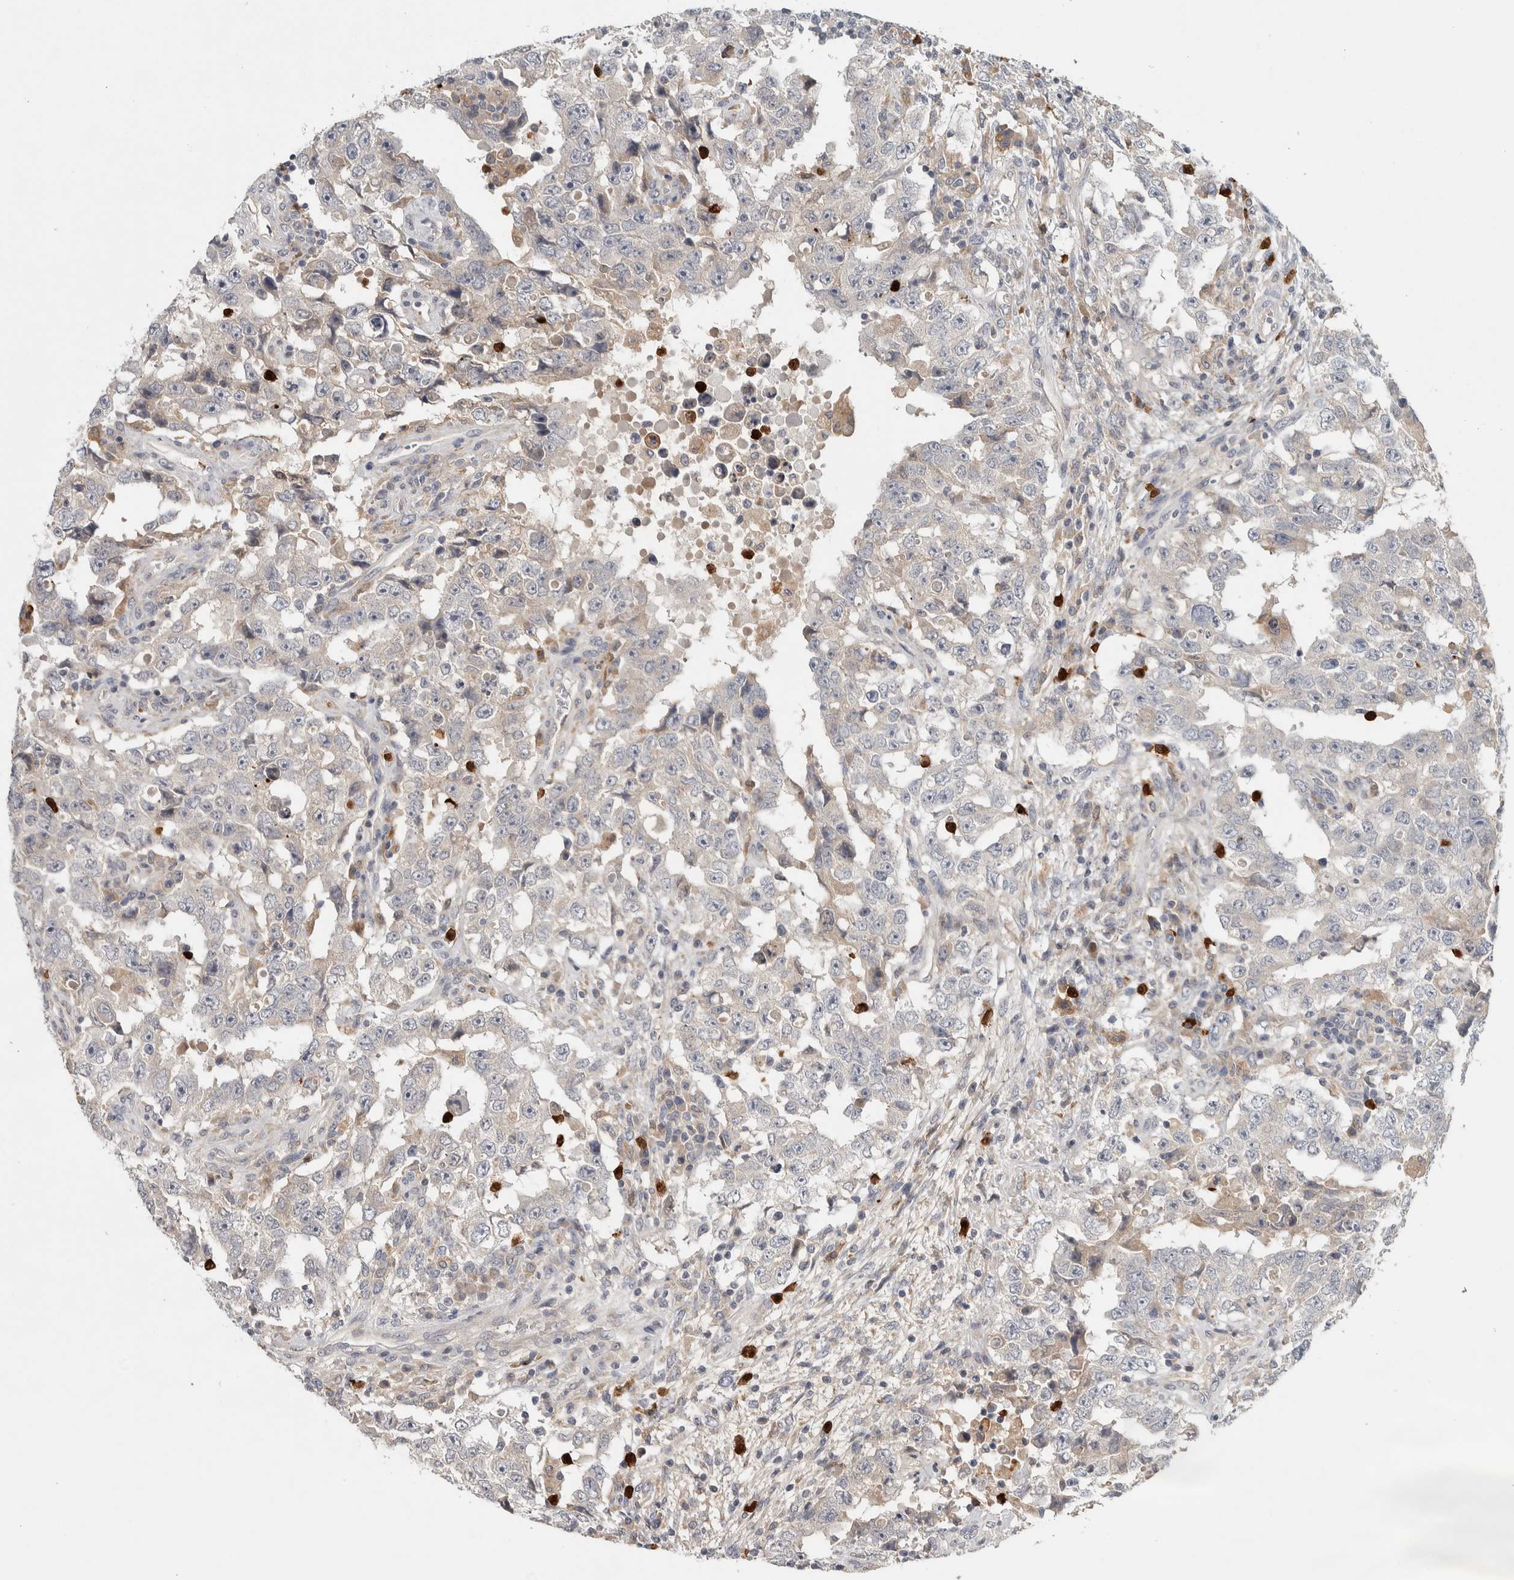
{"staining": {"intensity": "negative", "quantity": "none", "location": "none"}, "tissue": "testis cancer", "cell_type": "Tumor cells", "image_type": "cancer", "snomed": [{"axis": "morphology", "description": "Carcinoma, Embryonal, NOS"}, {"axis": "topography", "description": "Testis"}], "caption": "High magnification brightfield microscopy of embryonal carcinoma (testis) stained with DAB (brown) and counterstained with hematoxylin (blue): tumor cells show no significant expression.", "gene": "ADPRM", "patient": {"sex": "male", "age": 26}}